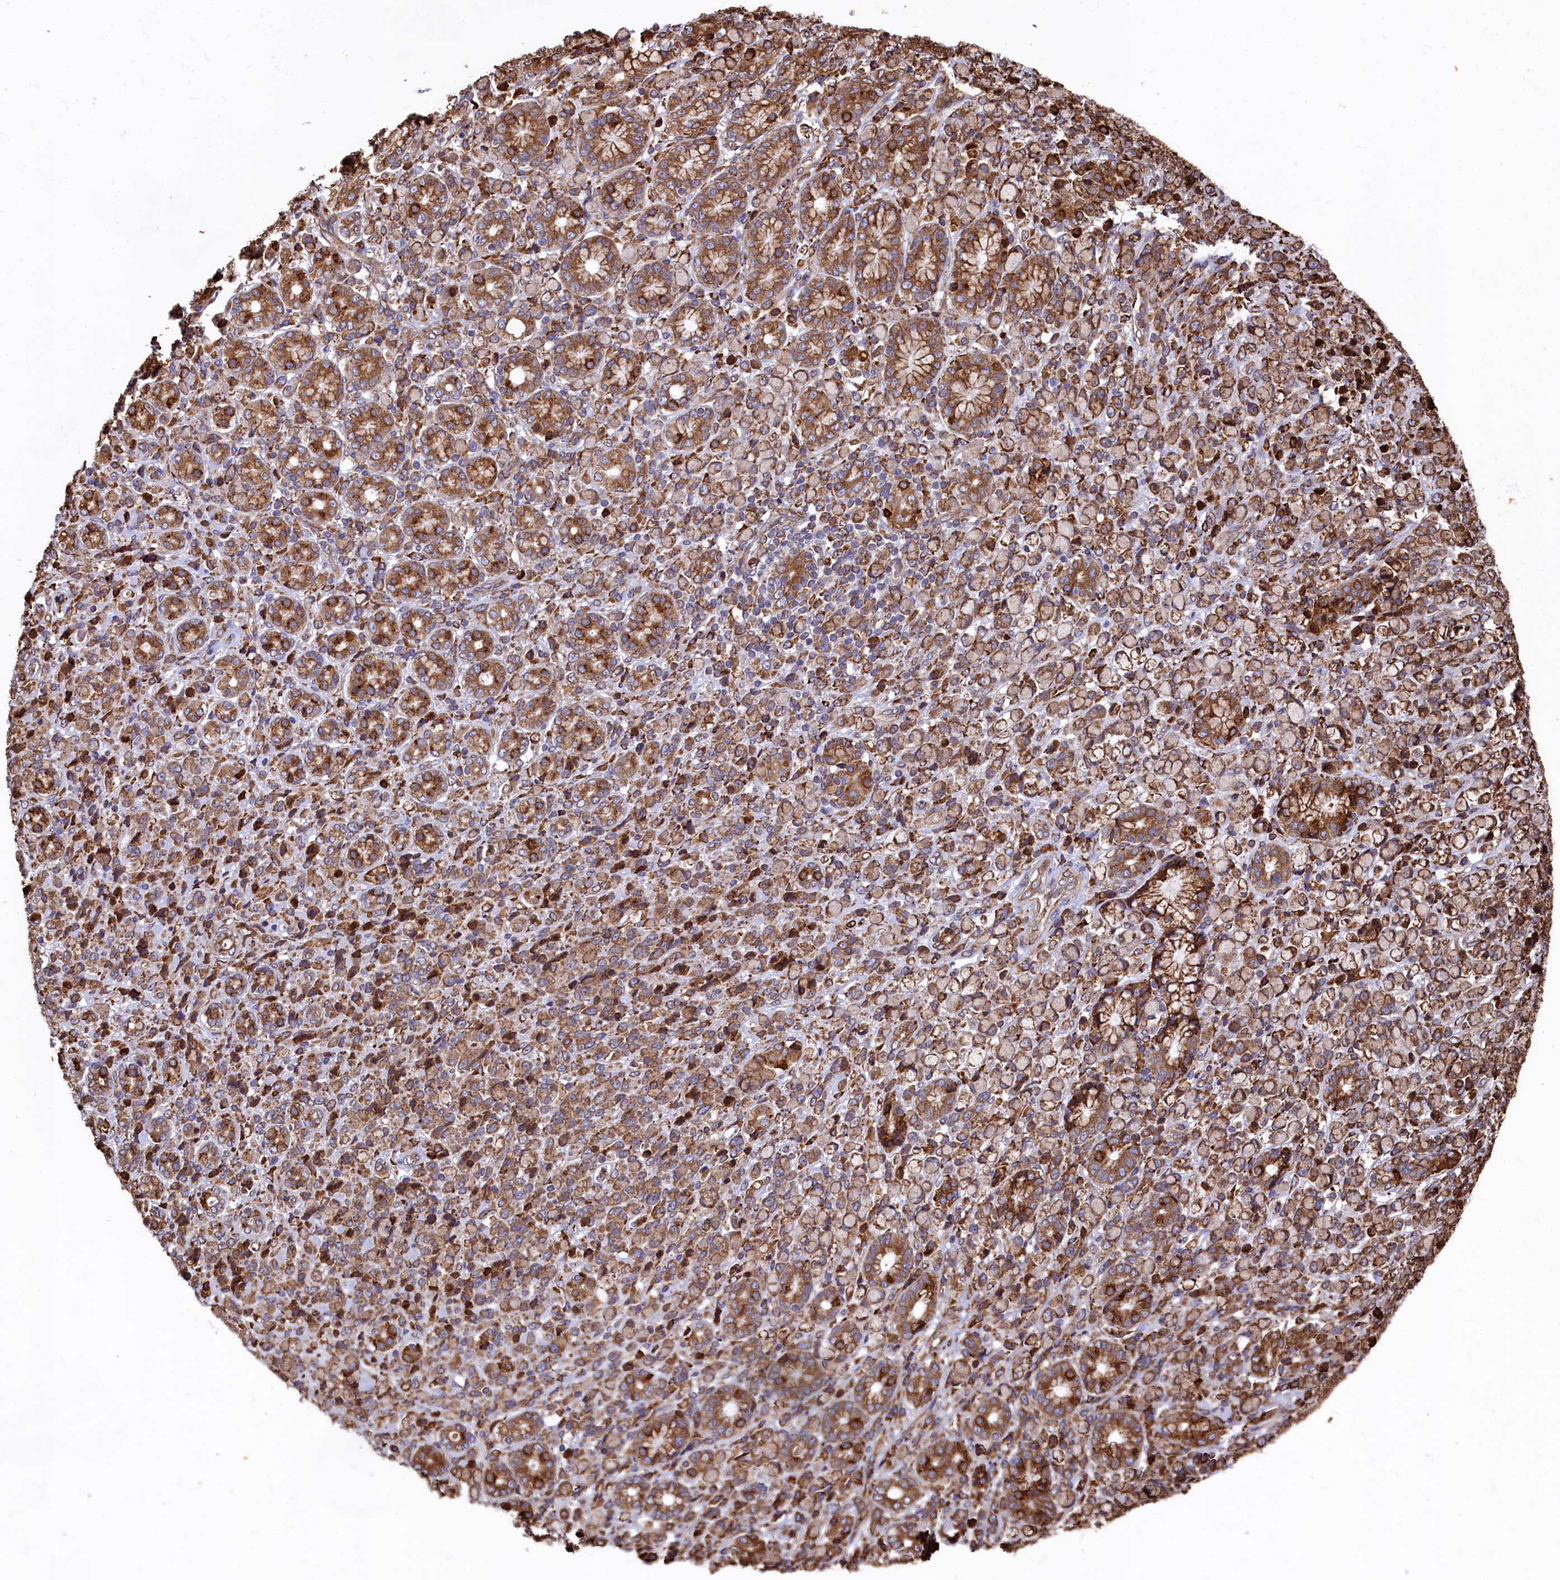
{"staining": {"intensity": "moderate", "quantity": ">75%", "location": "cytoplasmic/membranous"}, "tissue": "stomach cancer", "cell_type": "Tumor cells", "image_type": "cancer", "snomed": [{"axis": "morphology", "description": "Adenocarcinoma, NOS"}, {"axis": "topography", "description": "Stomach"}], "caption": "Protein analysis of stomach cancer tissue exhibits moderate cytoplasmic/membranous positivity in about >75% of tumor cells.", "gene": "NEURL1B", "patient": {"sex": "female", "age": 79}}